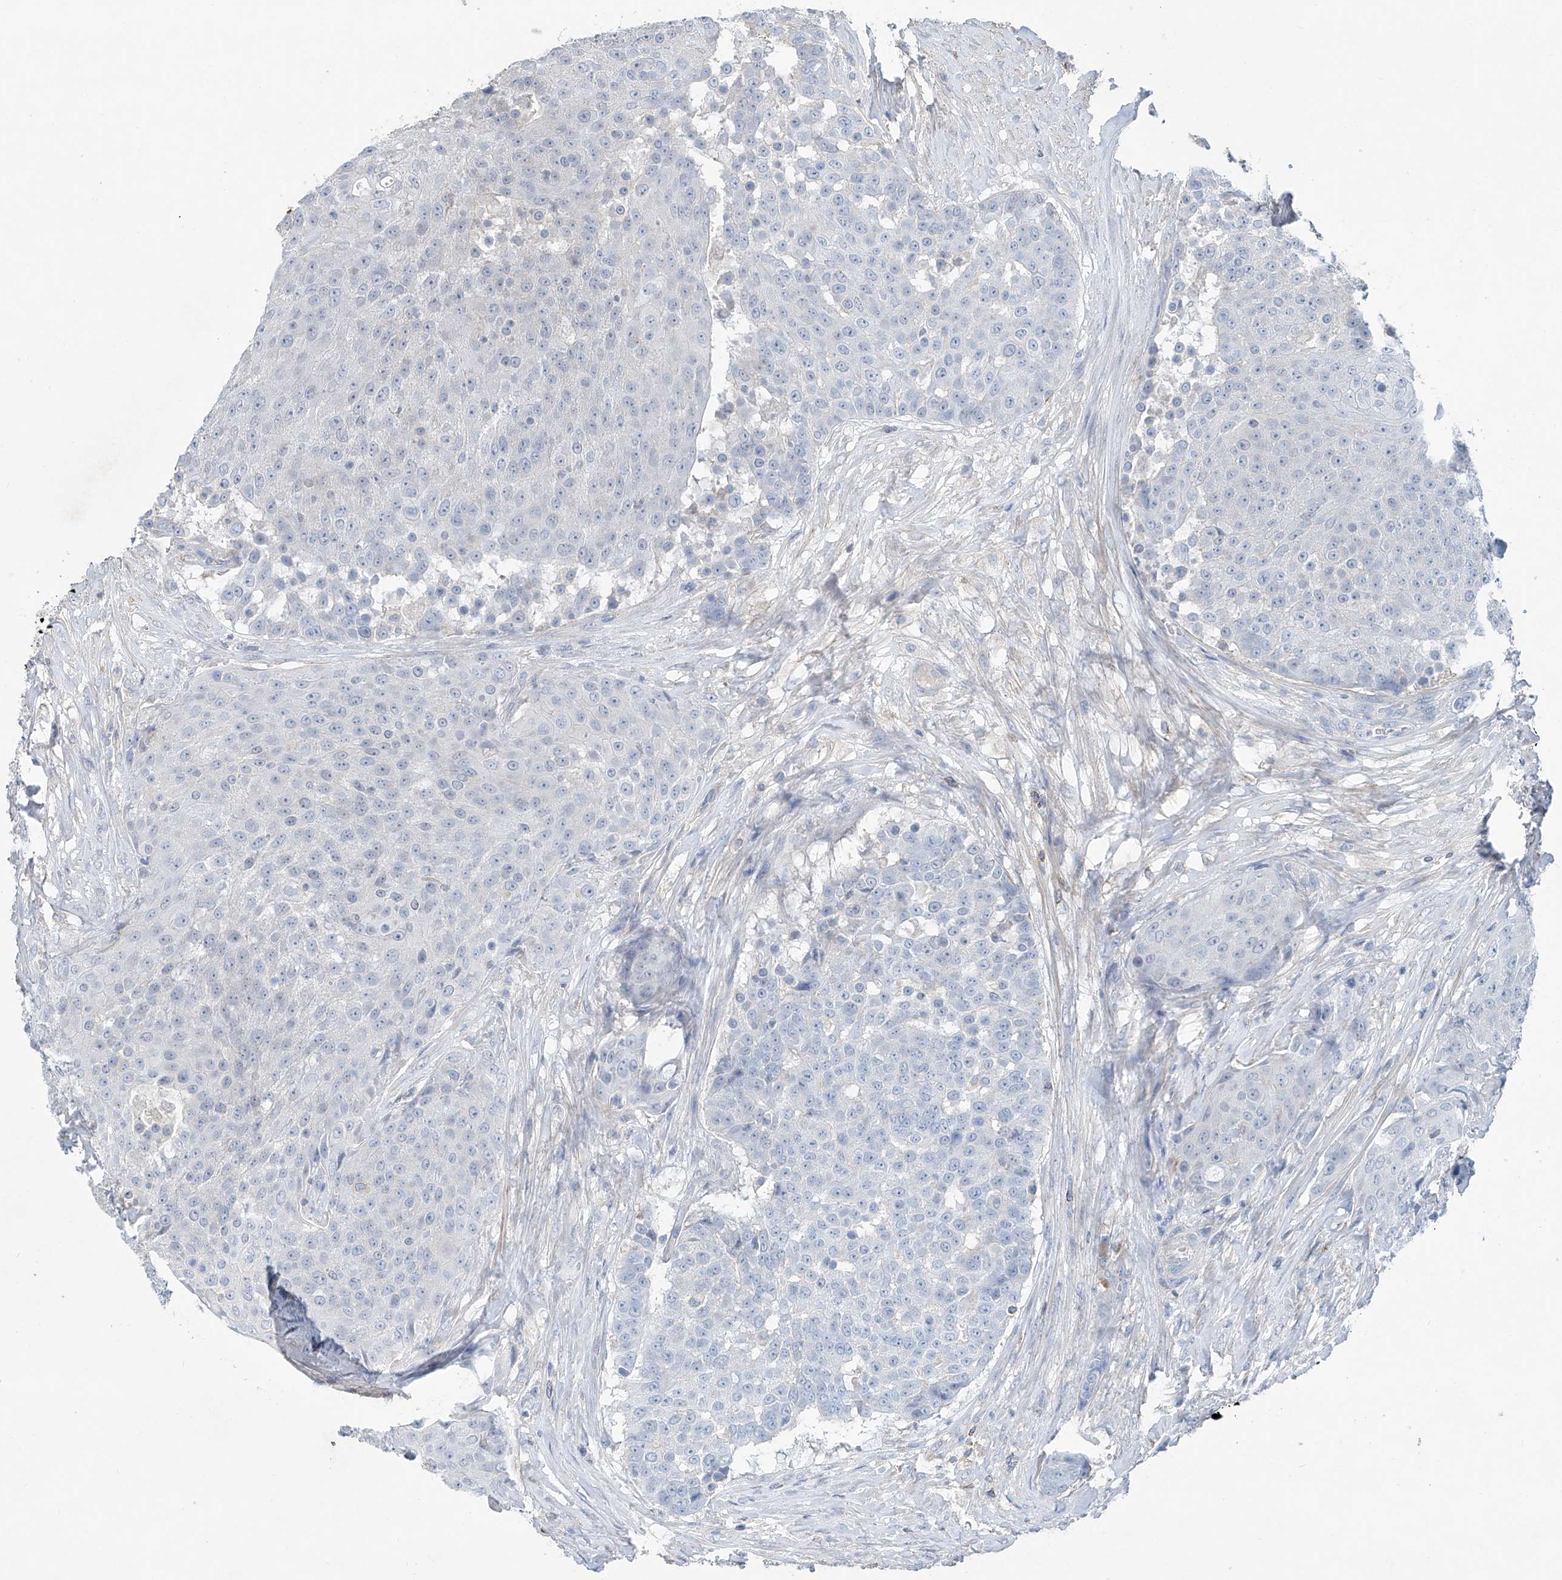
{"staining": {"intensity": "negative", "quantity": "none", "location": "none"}, "tissue": "urothelial cancer", "cell_type": "Tumor cells", "image_type": "cancer", "snomed": [{"axis": "morphology", "description": "Urothelial carcinoma, High grade"}, {"axis": "topography", "description": "Urinary bladder"}], "caption": "Tumor cells are negative for brown protein staining in high-grade urothelial carcinoma.", "gene": "ANKRD34A", "patient": {"sex": "female", "age": 63}}